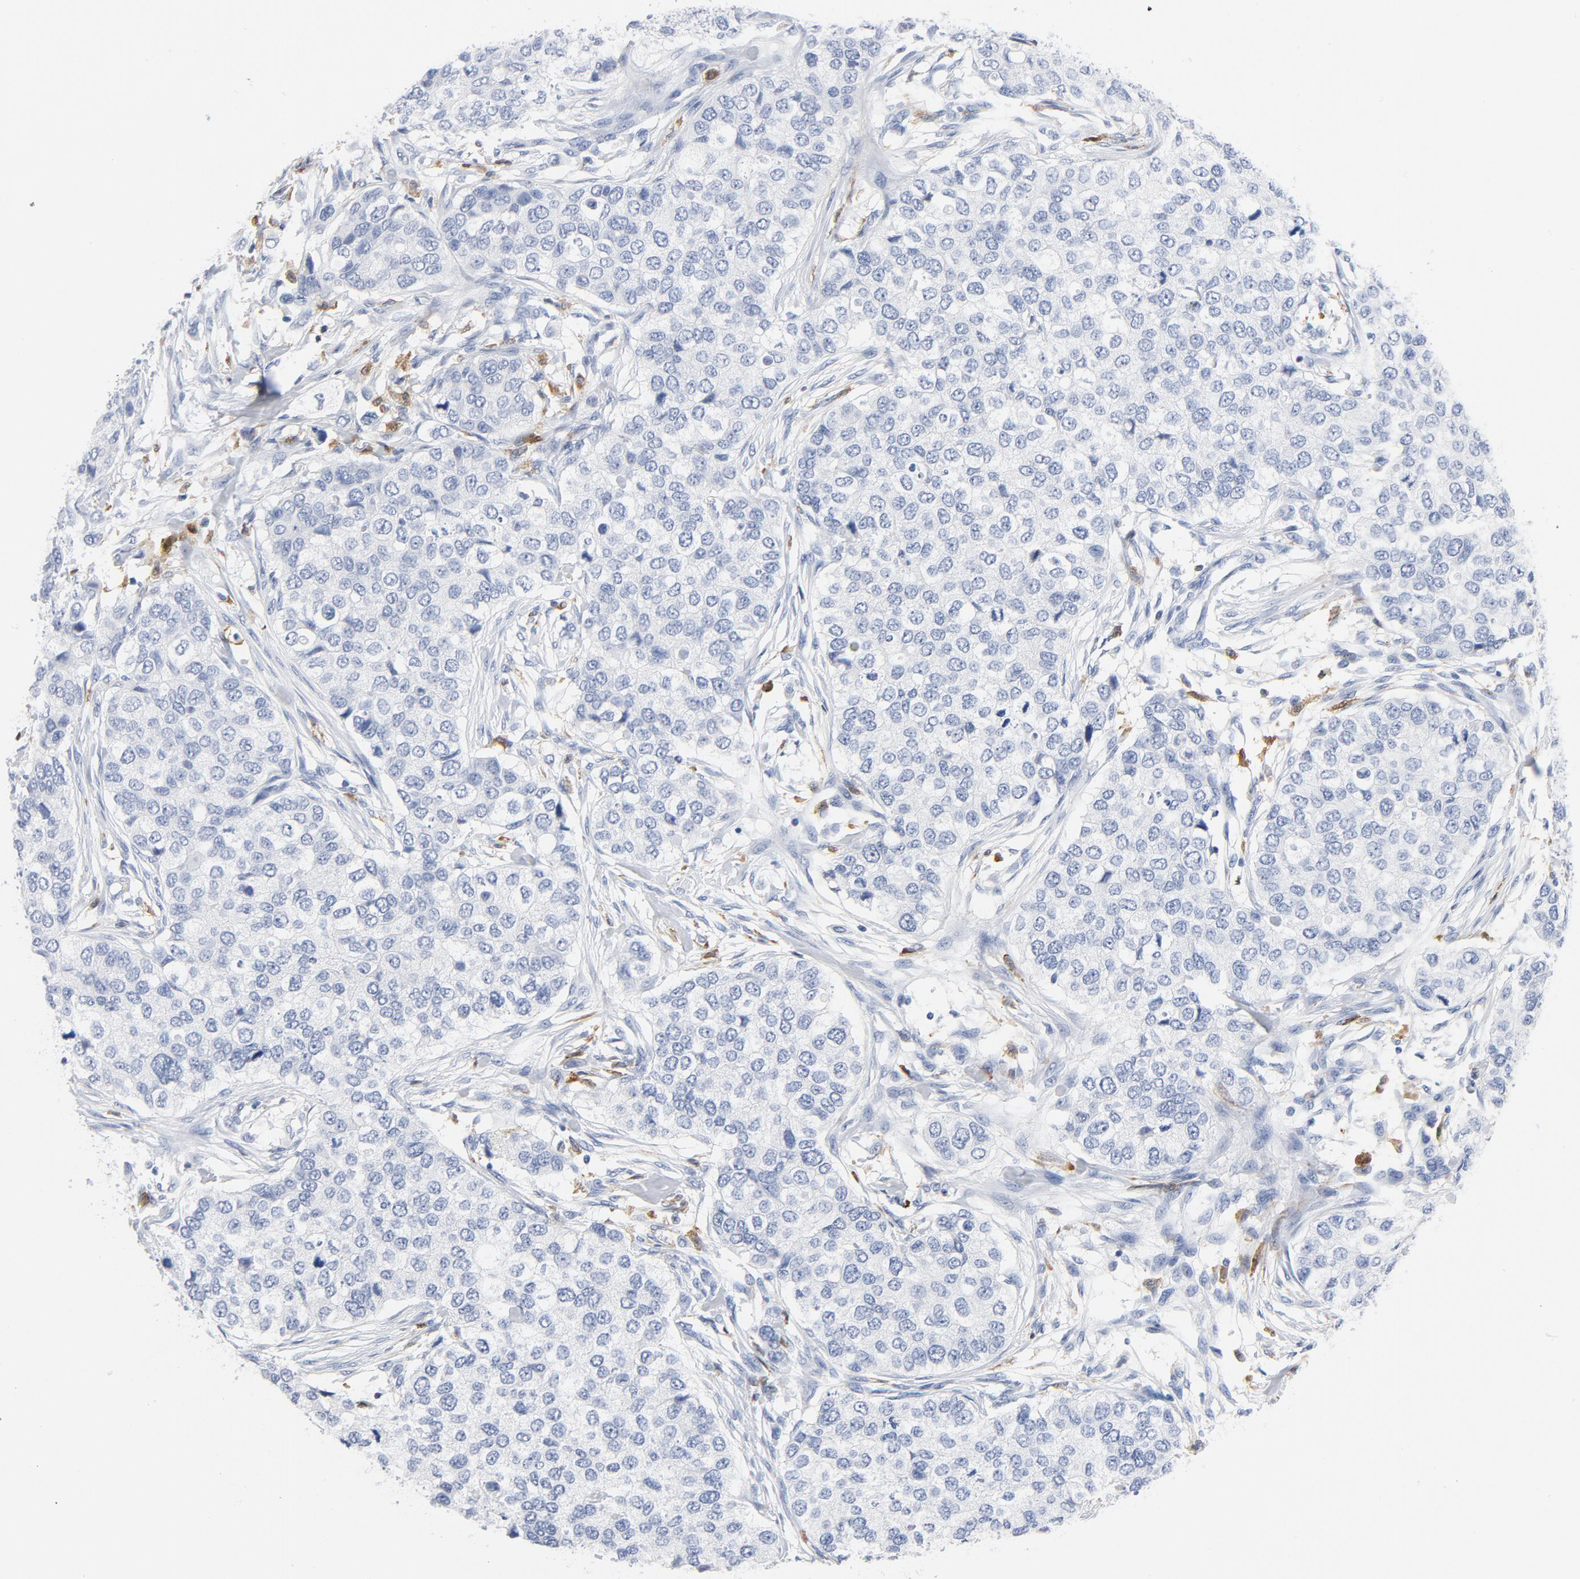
{"staining": {"intensity": "negative", "quantity": "none", "location": "none"}, "tissue": "breast cancer", "cell_type": "Tumor cells", "image_type": "cancer", "snomed": [{"axis": "morphology", "description": "Normal tissue, NOS"}, {"axis": "morphology", "description": "Duct carcinoma"}, {"axis": "topography", "description": "Breast"}], "caption": "A high-resolution micrograph shows IHC staining of breast intraductal carcinoma, which shows no significant positivity in tumor cells.", "gene": "NCF1", "patient": {"sex": "female", "age": 49}}